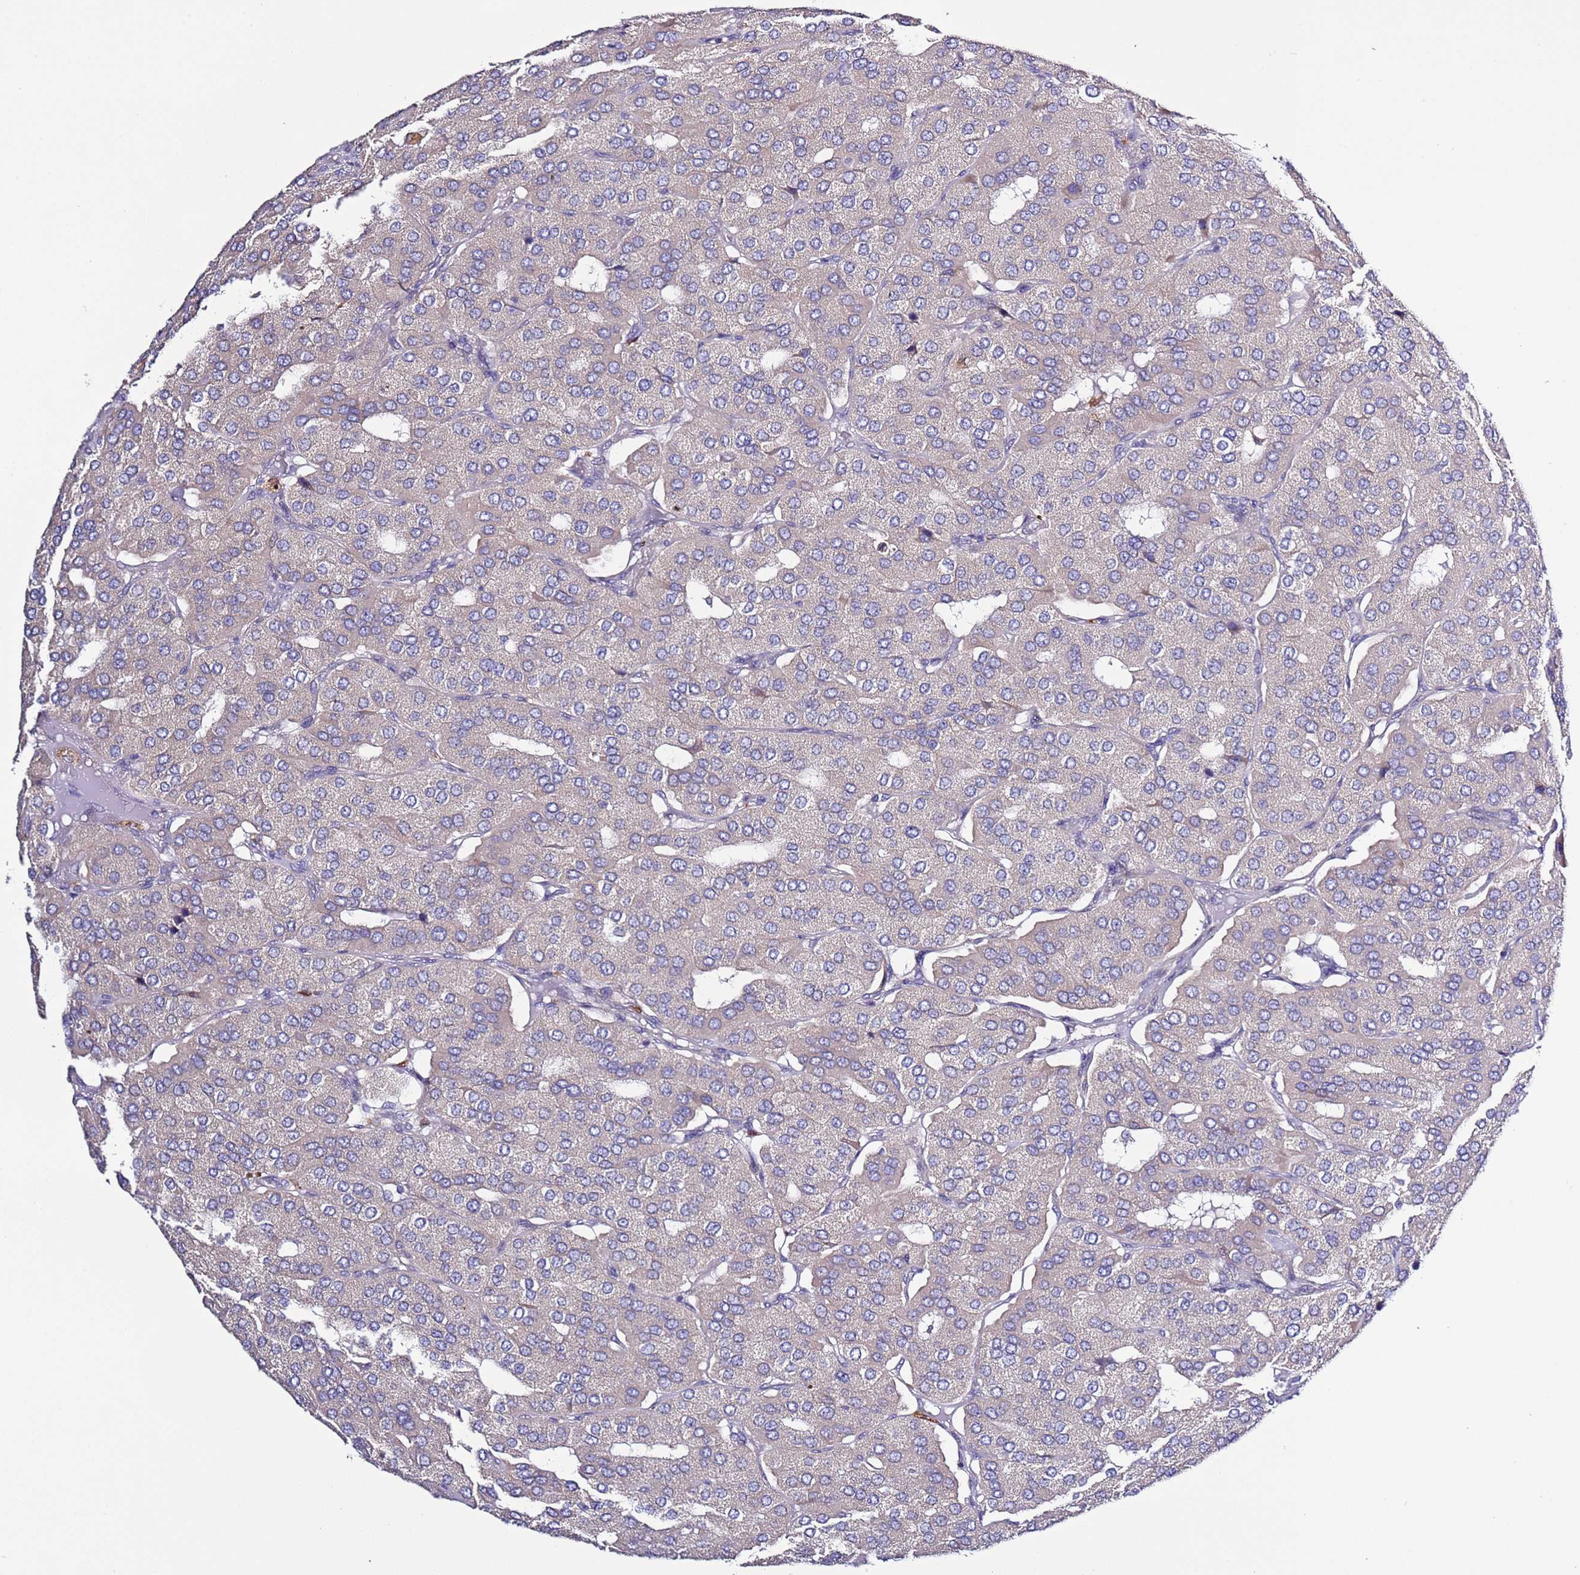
{"staining": {"intensity": "negative", "quantity": "none", "location": "none"}, "tissue": "parathyroid gland", "cell_type": "Glandular cells", "image_type": "normal", "snomed": [{"axis": "morphology", "description": "Normal tissue, NOS"}, {"axis": "morphology", "description": "Adenoma, NOS"}, {"axis": "topography", "description": "Parathyroid gland"}], "caption": "There is no significant staining in glandular cells of parathyroid gland. (IHC, brightfield microscopy, high magnification).", "gene": "SPCS1", "patient": {"sex": "female", "age": 86}}